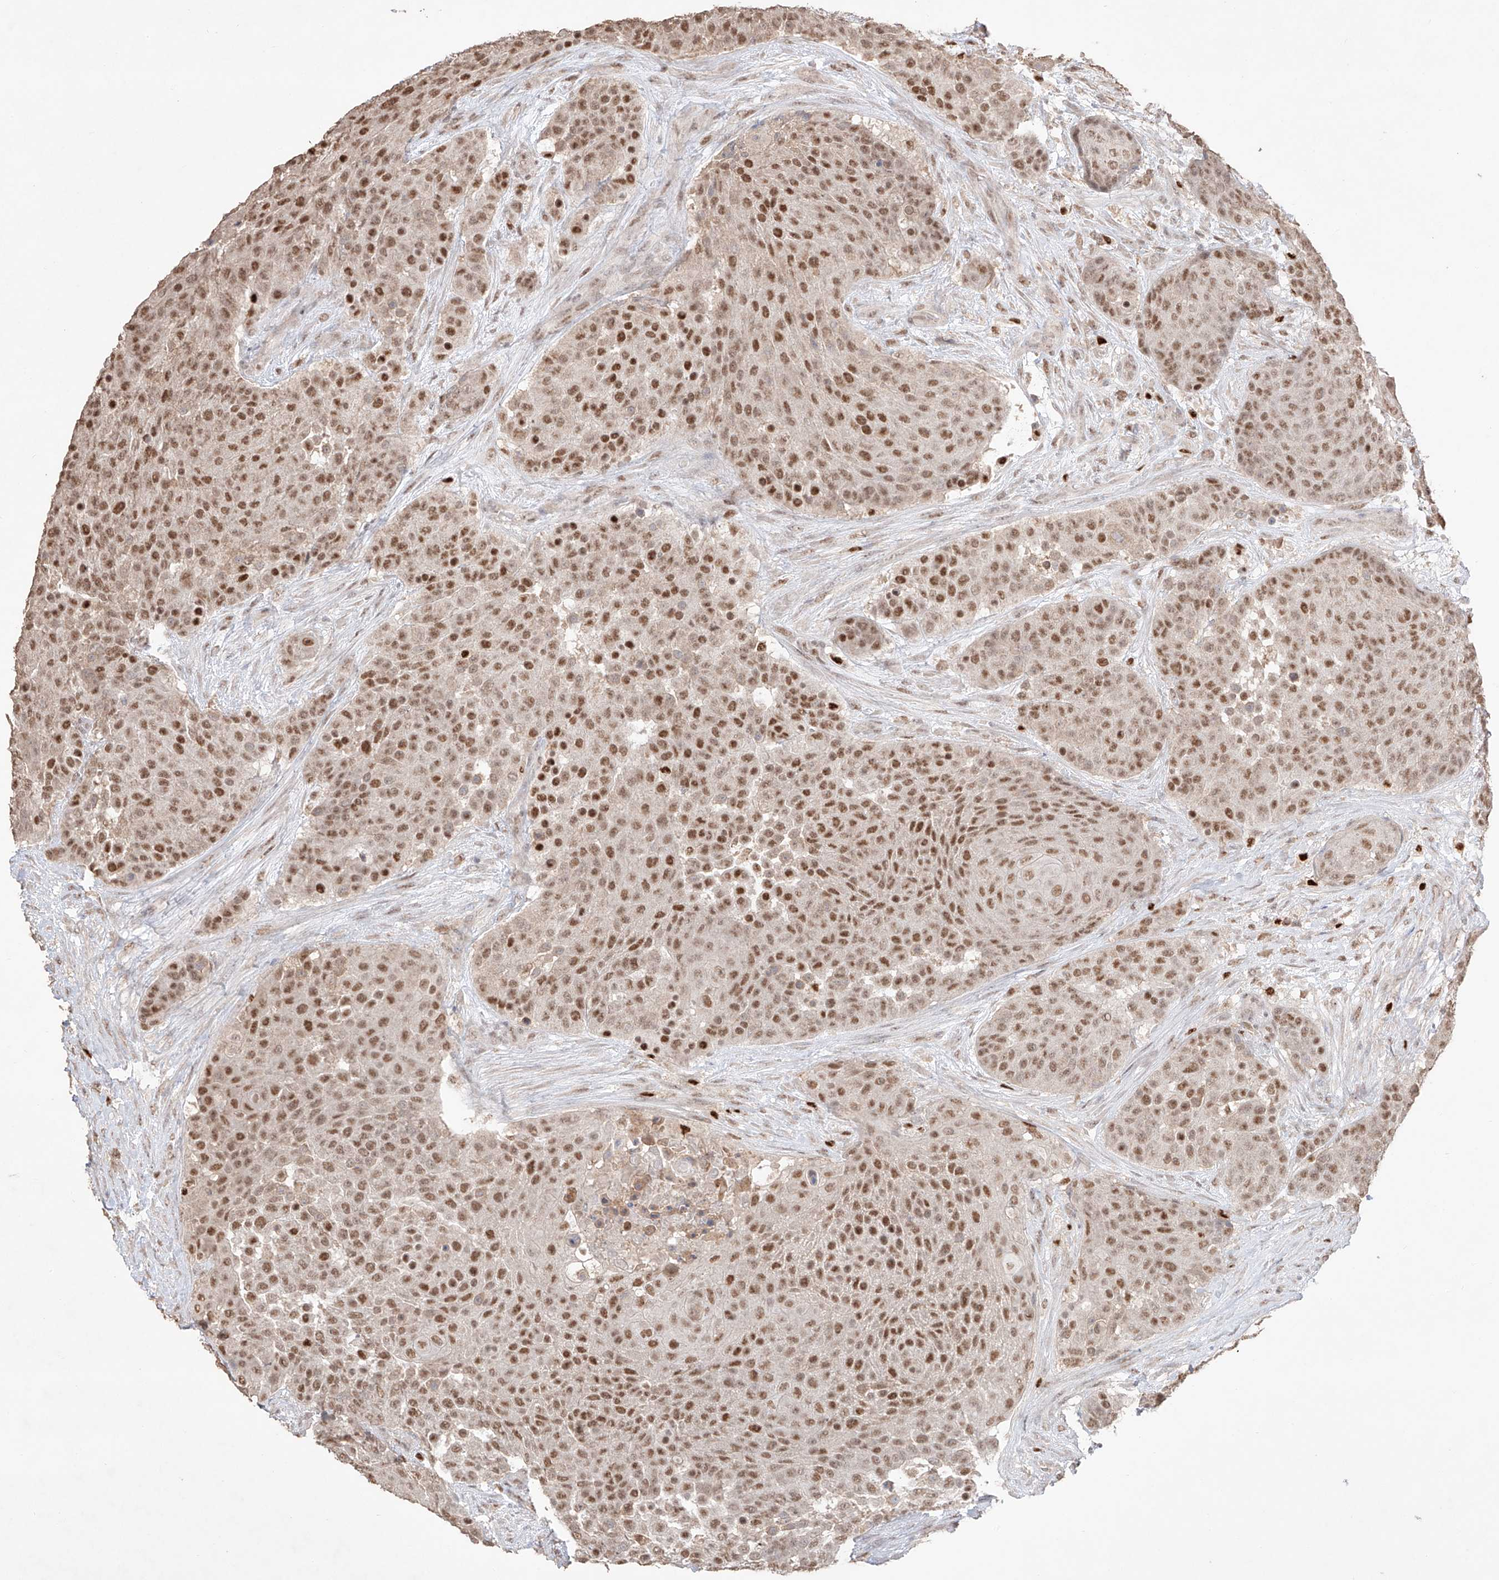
{"staining": {"intensity": "strong", "quantity": ">75%", "location": "nuclear"}, "tissue": "urothelial cancer", "cell_type": "Tumor cells", "image_type": "cancer", "snomed": [{"axis": "morphology", "description": "Urothelial carcinoma, High grade"}, {"axis": "topography", "description": "Urinary bladder"}], "caption": "Immunohistochemical staining of urothelial cancer exhibits strong nuclear protein staining in approximately >75% of tumor cells. The staining was performed using DAB (3,3'-diaminobenzidine) to visualize the protein expression in brown, while the nuclei were stained in blue with hematoxylin (Magnification: 20x).", "gene": "APIP", "patient": {"sex": "female", "age": 63}}